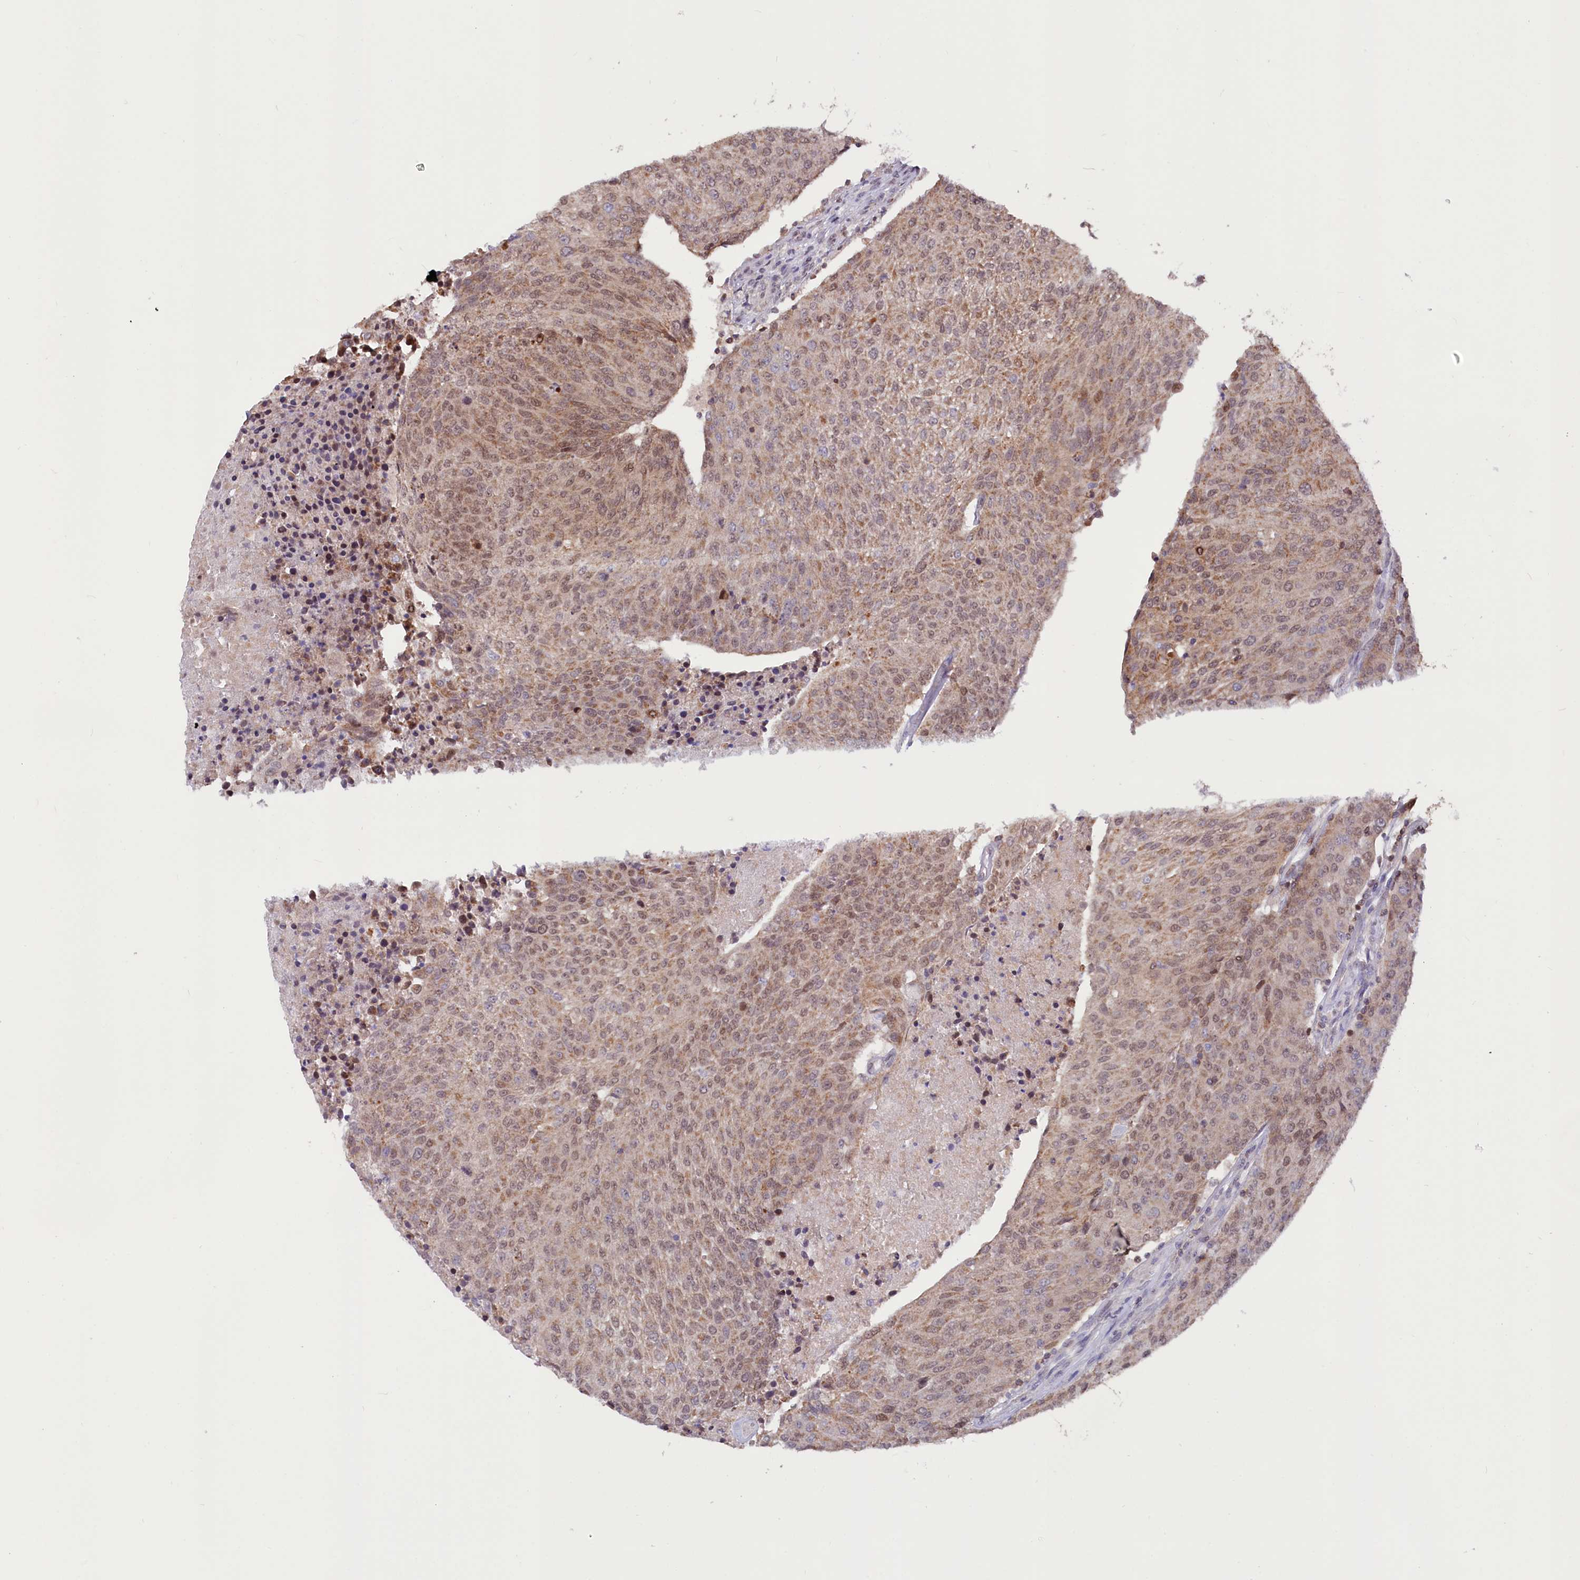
{"staining": {"intensity": "weak", "quantity": ">75%", "location": "cytoplasmic/membranous,nuclear"}, "tissue": "urothelial cancer", "cell_type": "Tumor cells", "image_type": "cancer", "snomed": [{"axis": "morphology", "description": "Urothelial carcinoma, High grade"}, {"axis": "topography", "description": "Urinary bladder"}], "caption": "Approximately >75% of tumor cells in human high-grade urothelial carcinoma demonstrate weak cytoplasmic/membranous and nuclear protein positivity as visualized by brown immunohistochemical staining.", "gene": "PHC3", "patient": {"sex": "female", "age": 85}}